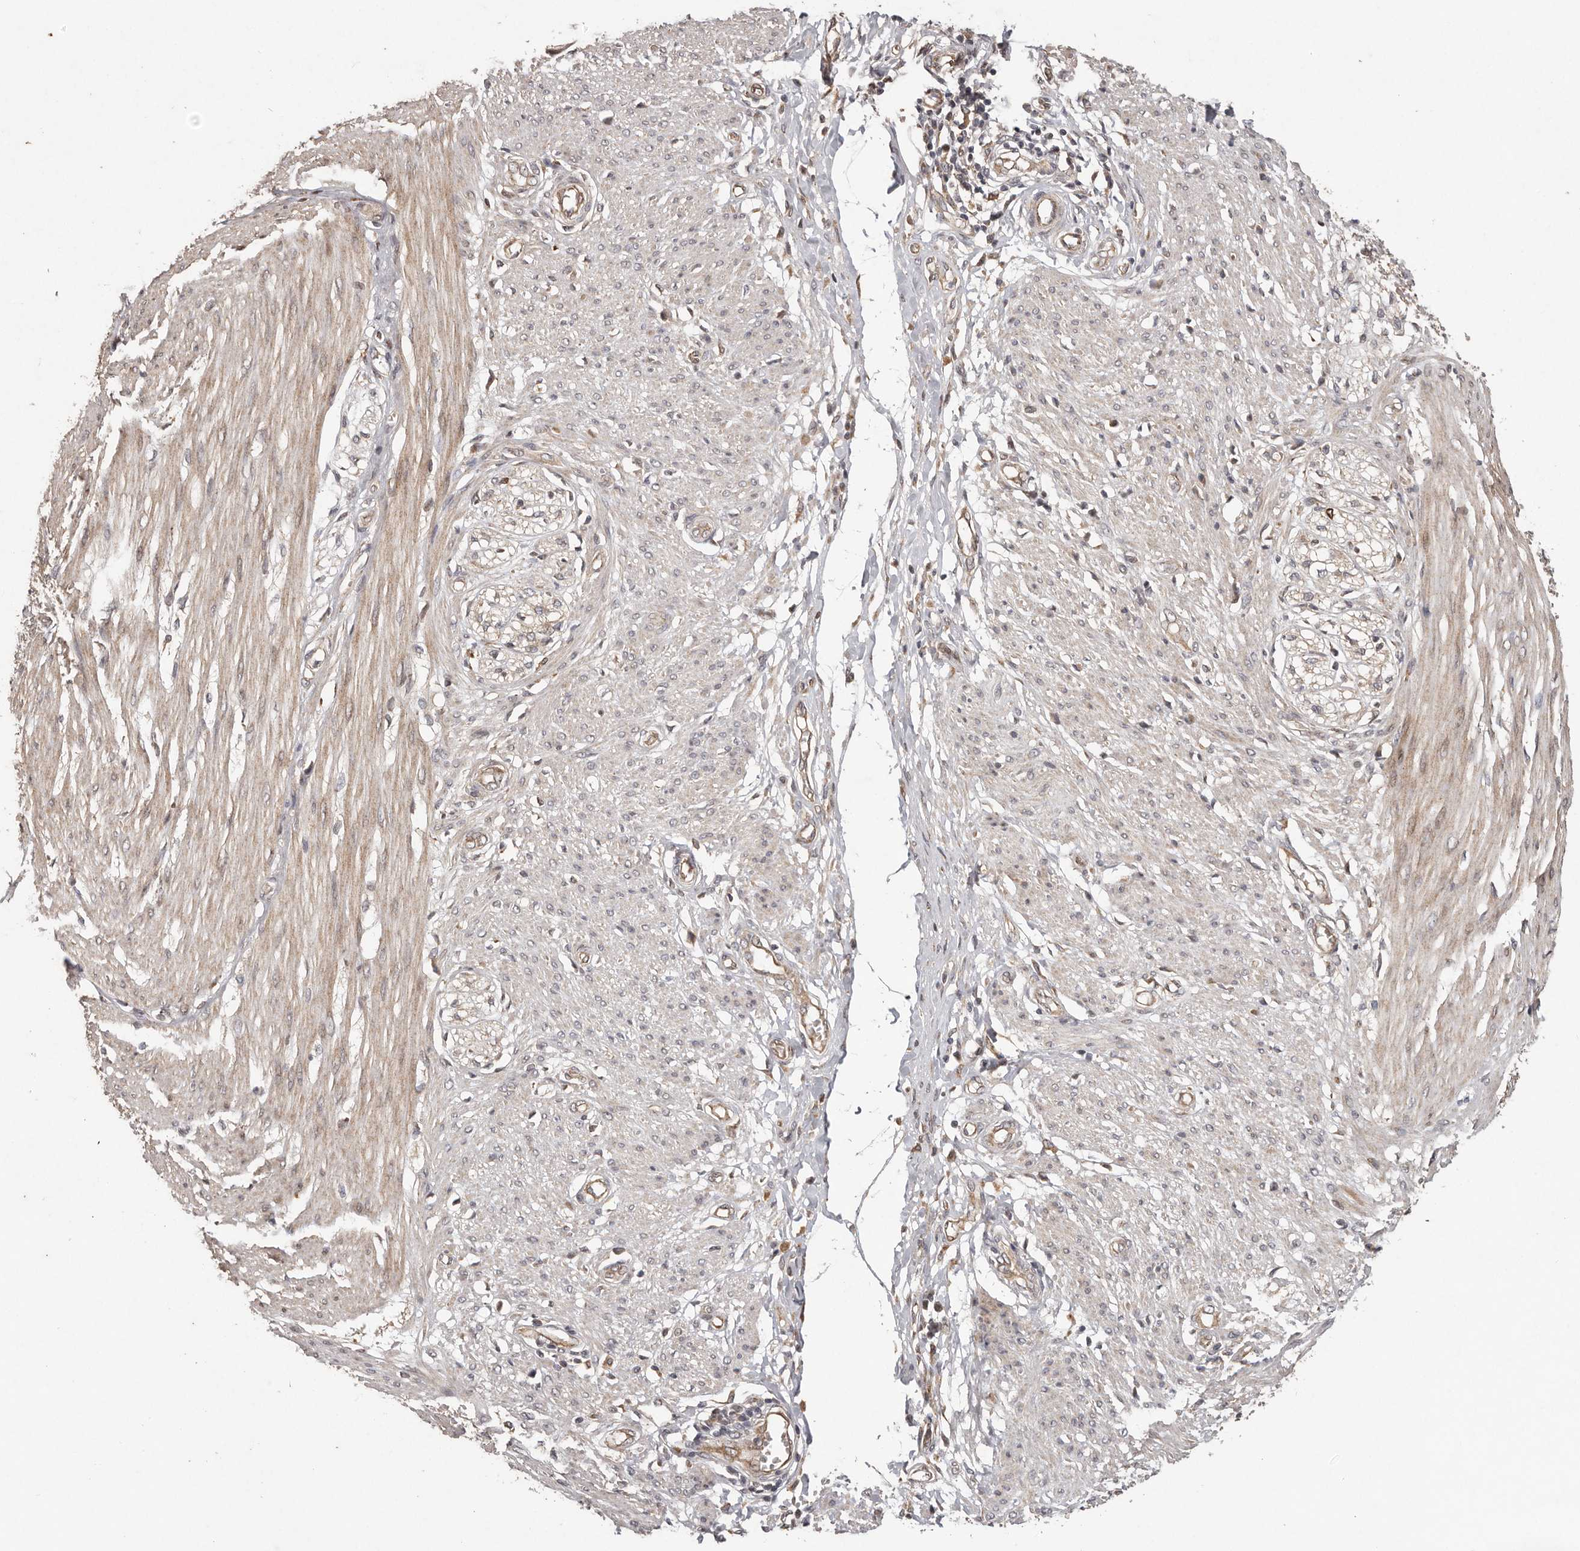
{"staining": {"intensity": "weak", "quantity": ">75%", "location": "cytoplasmic/membranous"}, "tissue": "smooth muscle", "cell_type": "Smooth muscle cells", "image_type": "normal", "snomed": [{"axis": "morphology", "description": "Normal tissue, NOS"}, {"axis": "morphology", "description": "Adenocarcinoma, NOS"}, {"axis": "topography", "description": "Colon"}, {"axis": "topography", "description": "Peripheral nerve tissue"}], "caption": "Immunohistochemistry staining of normal smooth muscle, which exhibits low levels of weak cytoplasmic/membranous staining in about >75% of smooth muscle cells indicating weak cytoplasmic/membranous protein positivity. The staining was performed using DAB (brown) for protein detection and nuclei were counterstained in hematoxylin (blue).", "gene": "PLOD2", "patient": {"sex": "male", "age": 14}}